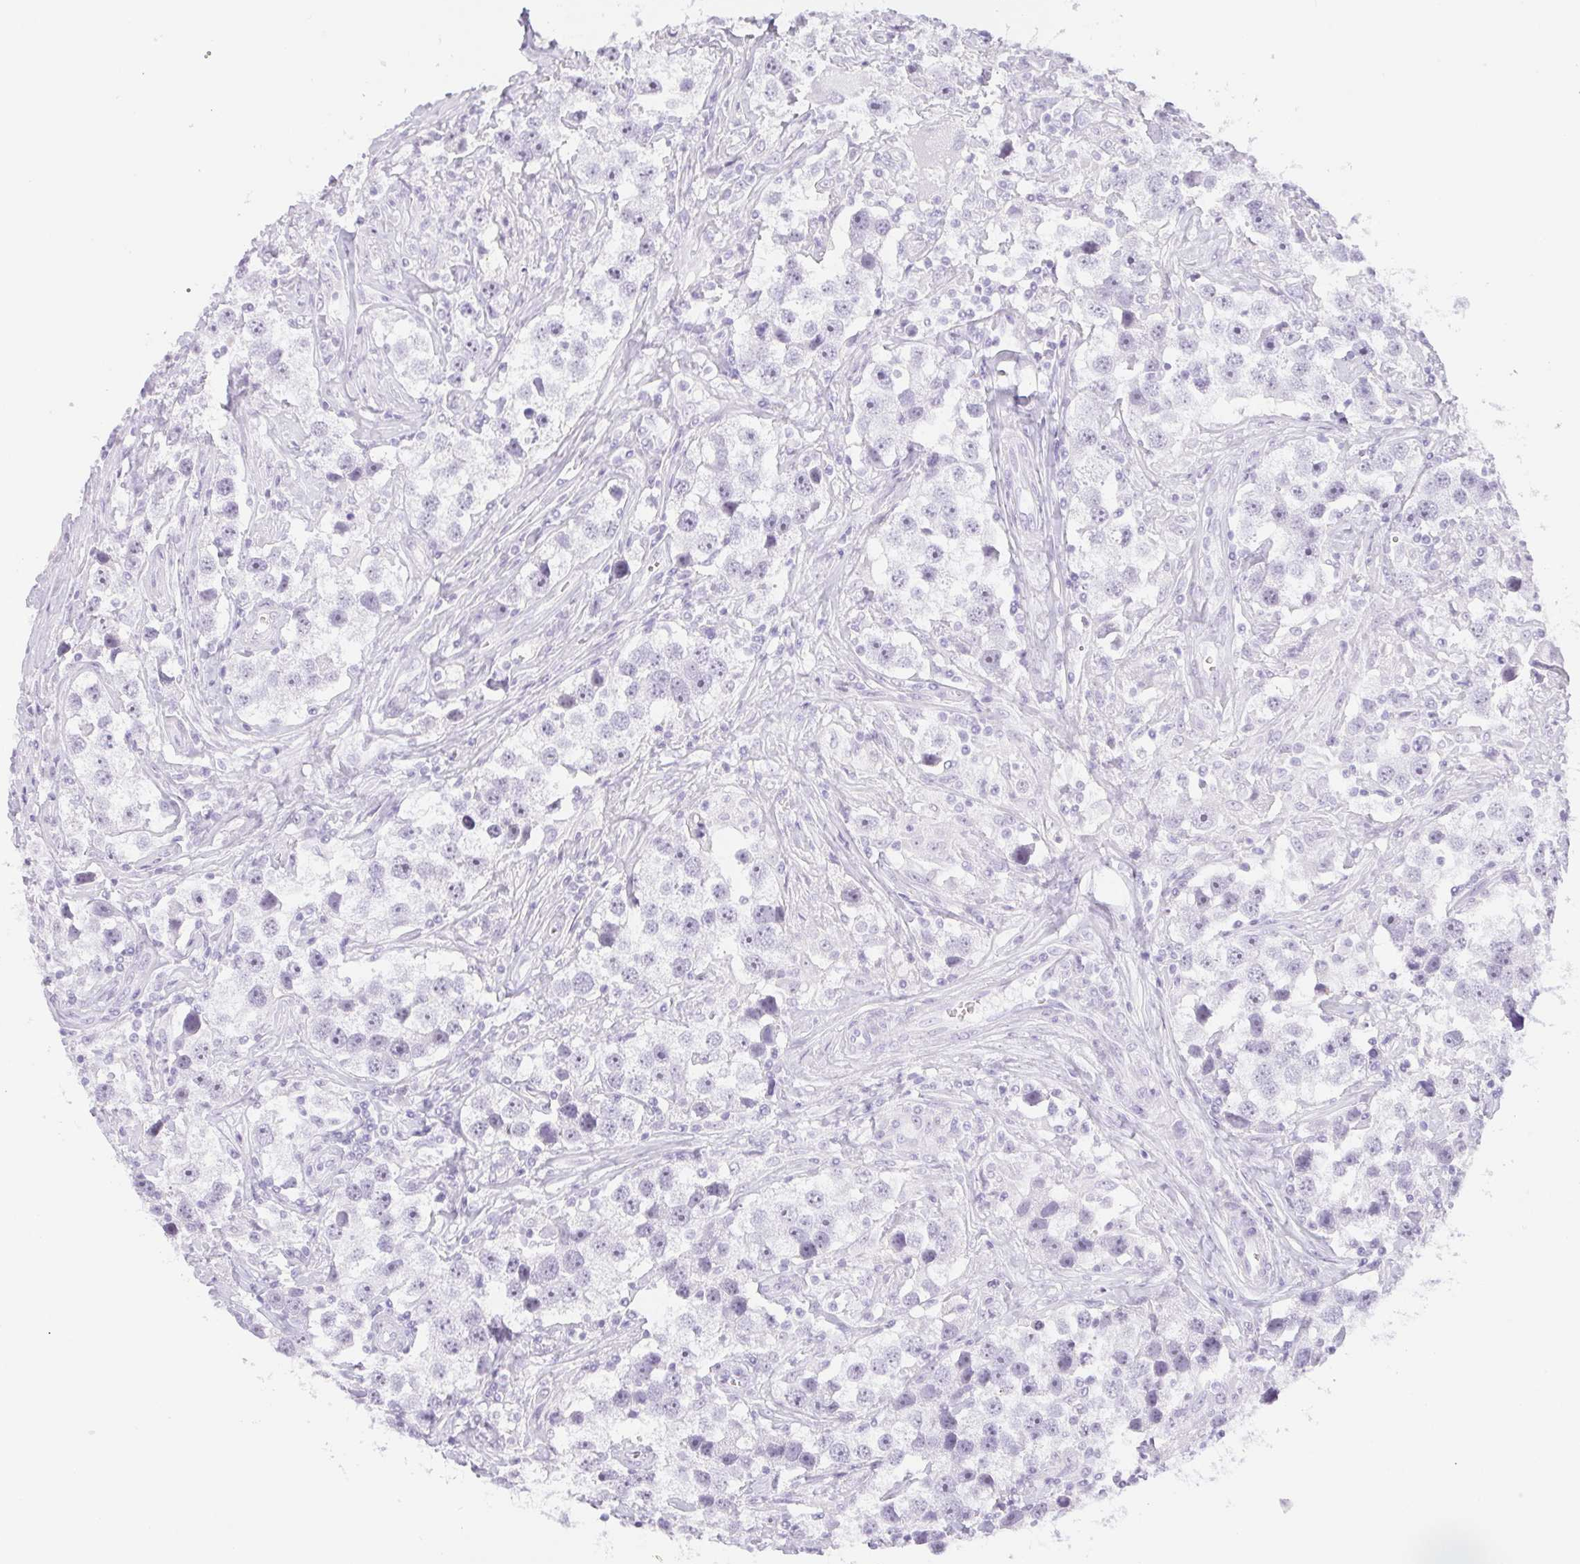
{"staining": {"intensity": "negative", "quantity": "none", "location": "none"}, "tissue": "testis cancer", "cell_type": "Tumor cells", "image_type": "cancer", "snomed": [{"axis": "morphology", "description": "Seminoma, NOS"}, {"axis": "topography", "description": "Testis"}], "caption": "IHC image of testis cancer (seminoma) stained for a protein (brown), which exhibits no expression in tumor cells. The staining was performed using DAB (3,3'-diaminobenzidine) to visualize the protein expression in brown, while the nuclei were stained in blue with hematoxylin (Magnification: 20x).", "gene": "ST8SIA3", "patient": {"sex": "male", "age": 49}}